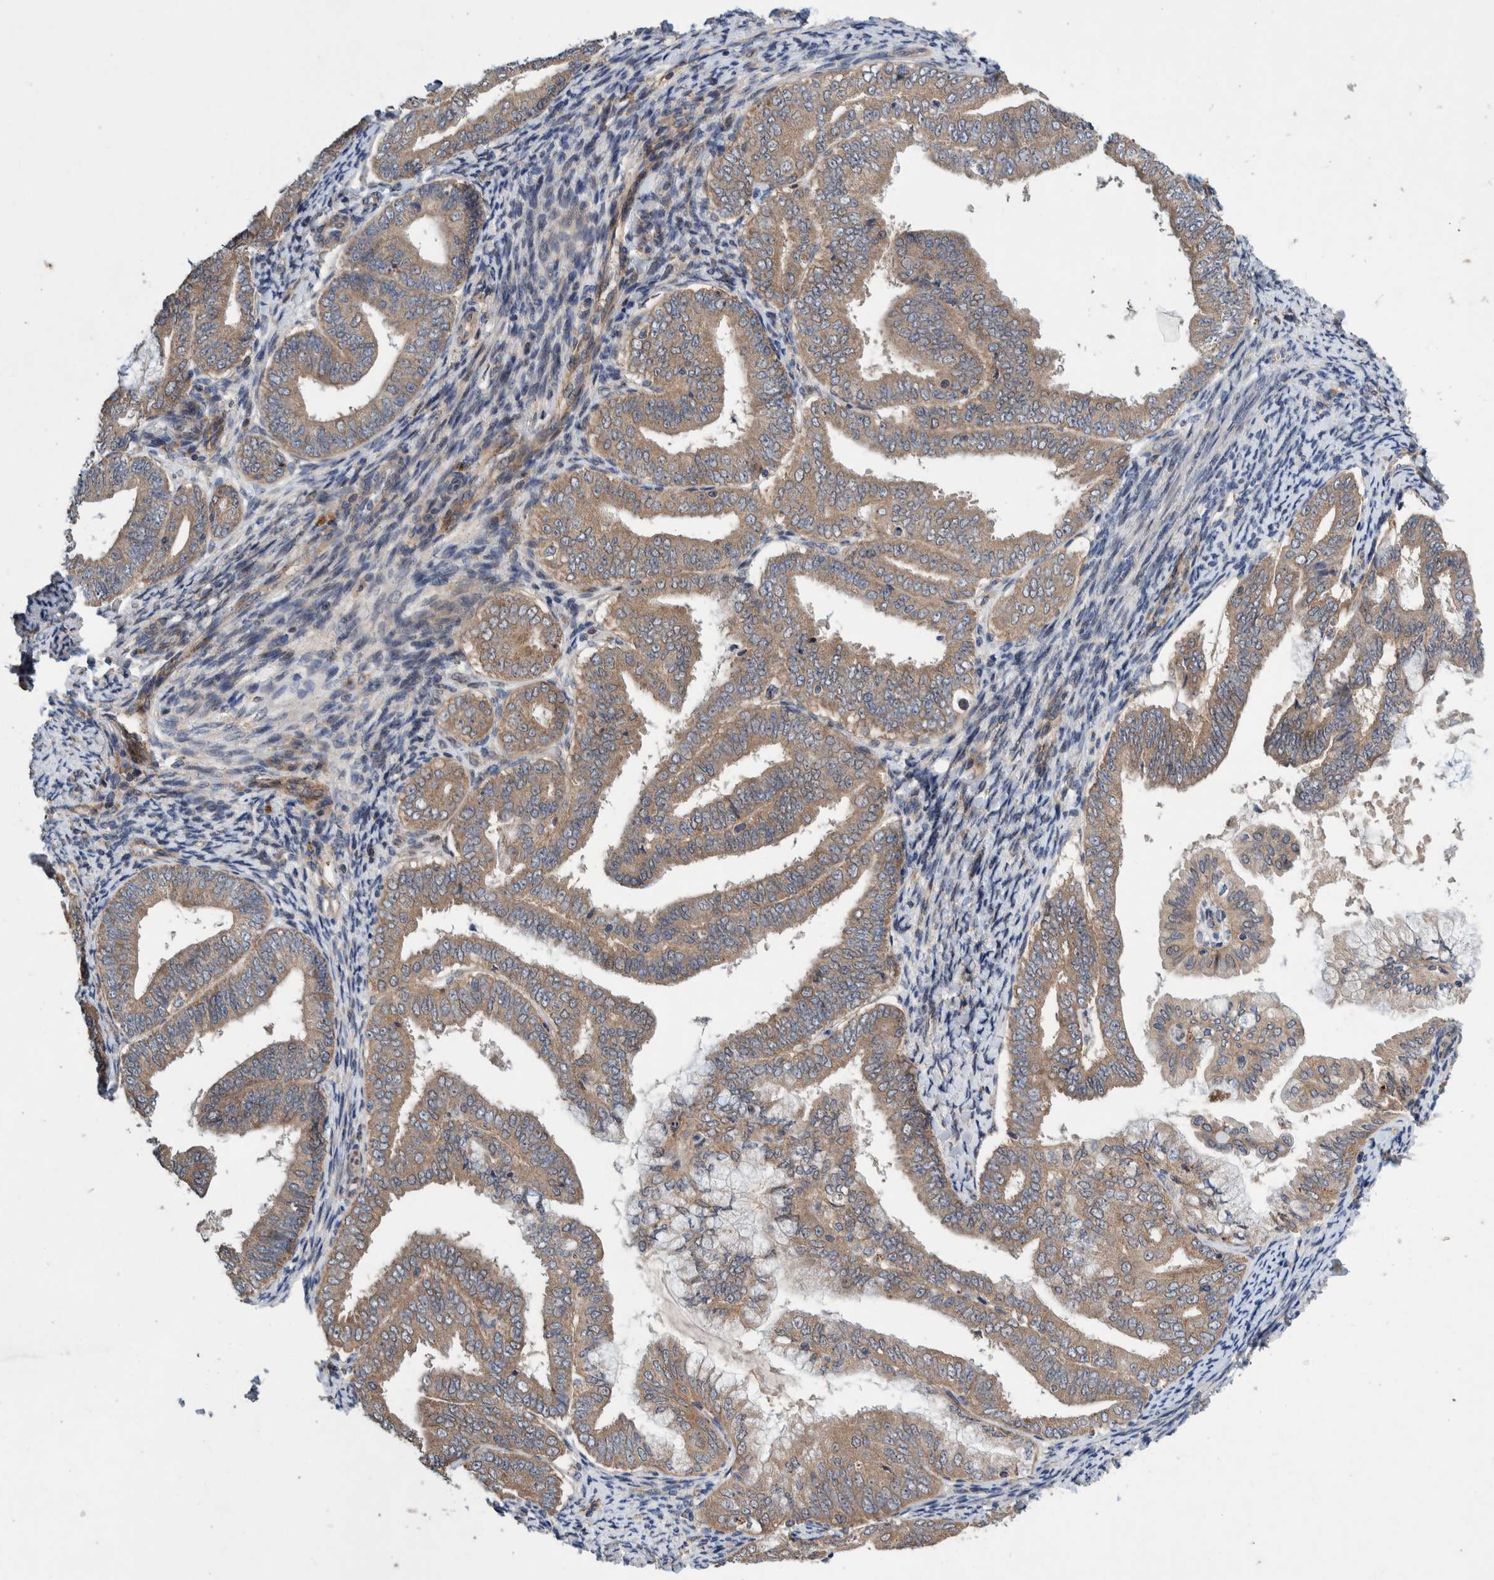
{"staining": {"intensity": "weak", "quantity": ">75%", "location": "cytoplasmic/membranous"}, "tissue": "endometrial cancer", "cell_type": "Tumor cells", "image_type": "cancer", "snomed": [{"axis": "morphology", "description": "Adenocarcinoma, NOS"}, {"axis": "topography", "description": "Endometrium"}], "caption": "High-power microscopy captured an immunohistochemistry histopathology image of endometrial cancer, revealing weak cytoplasmic/membranous expression in about >75% of tumor cells.", "gene": "PIK3R6", "patient": {"sex": "female", "age": 63}}